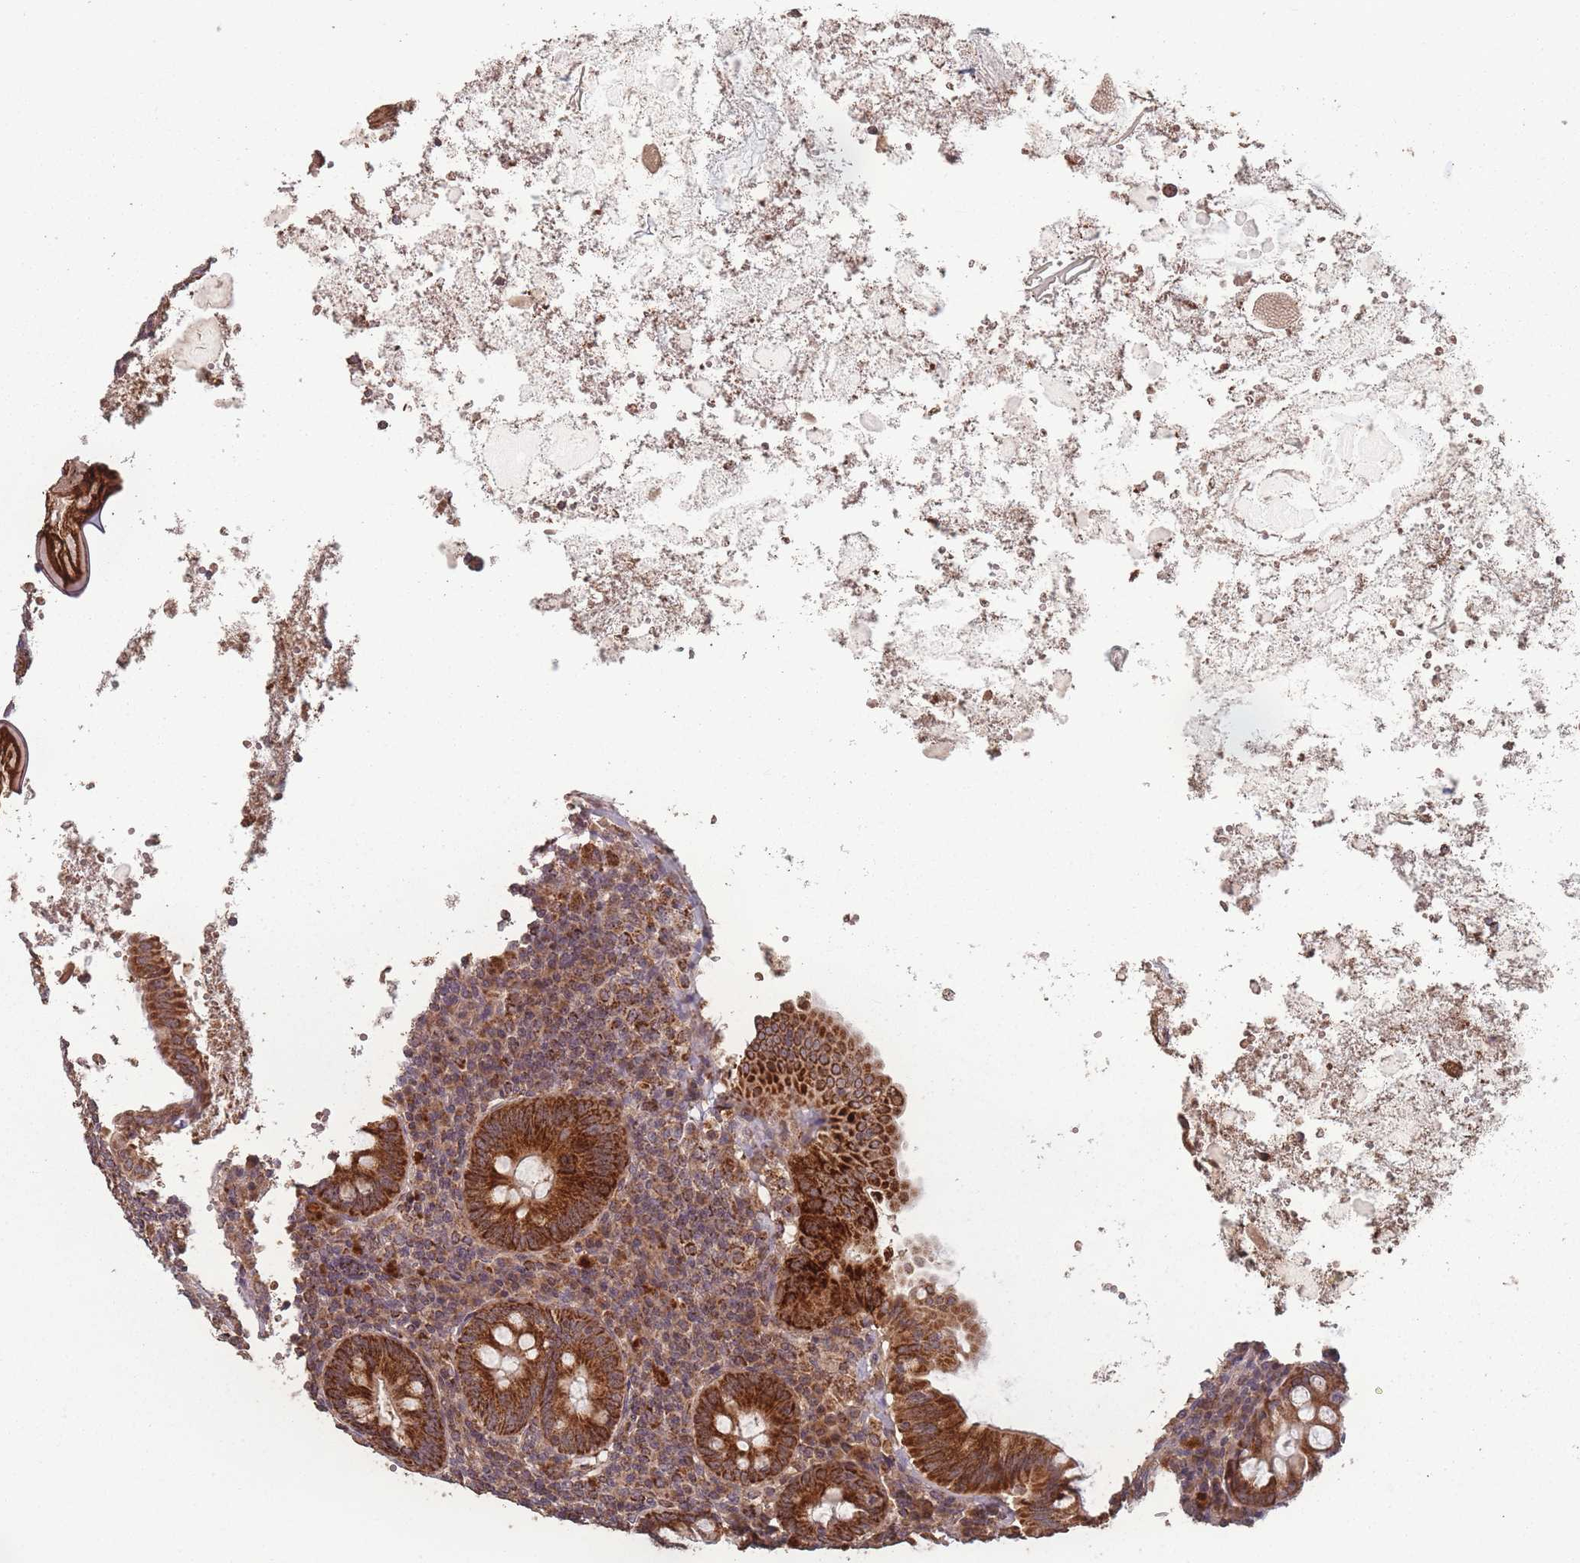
{"staining": {"intensity": "strong", "quantity": ">75%", "location": "cytoplasmic/membranous"}, "tissue": "appendix", "cell_type": "Glandular cells", "image_type": "normal", "snomed": [{"axis": "morphology", "description": "Normal tissue, NOS"}, {"axis": "topography", "description": "Appendix"}], "caption": "Strong cytoplasmic/membranous staining for a protein is appreciated in approximately >75% of glandular cells of normal appendix using immunohistochemistry.", "gene": "LYRM7", "patient": {"sex": "female", "age": 54}}